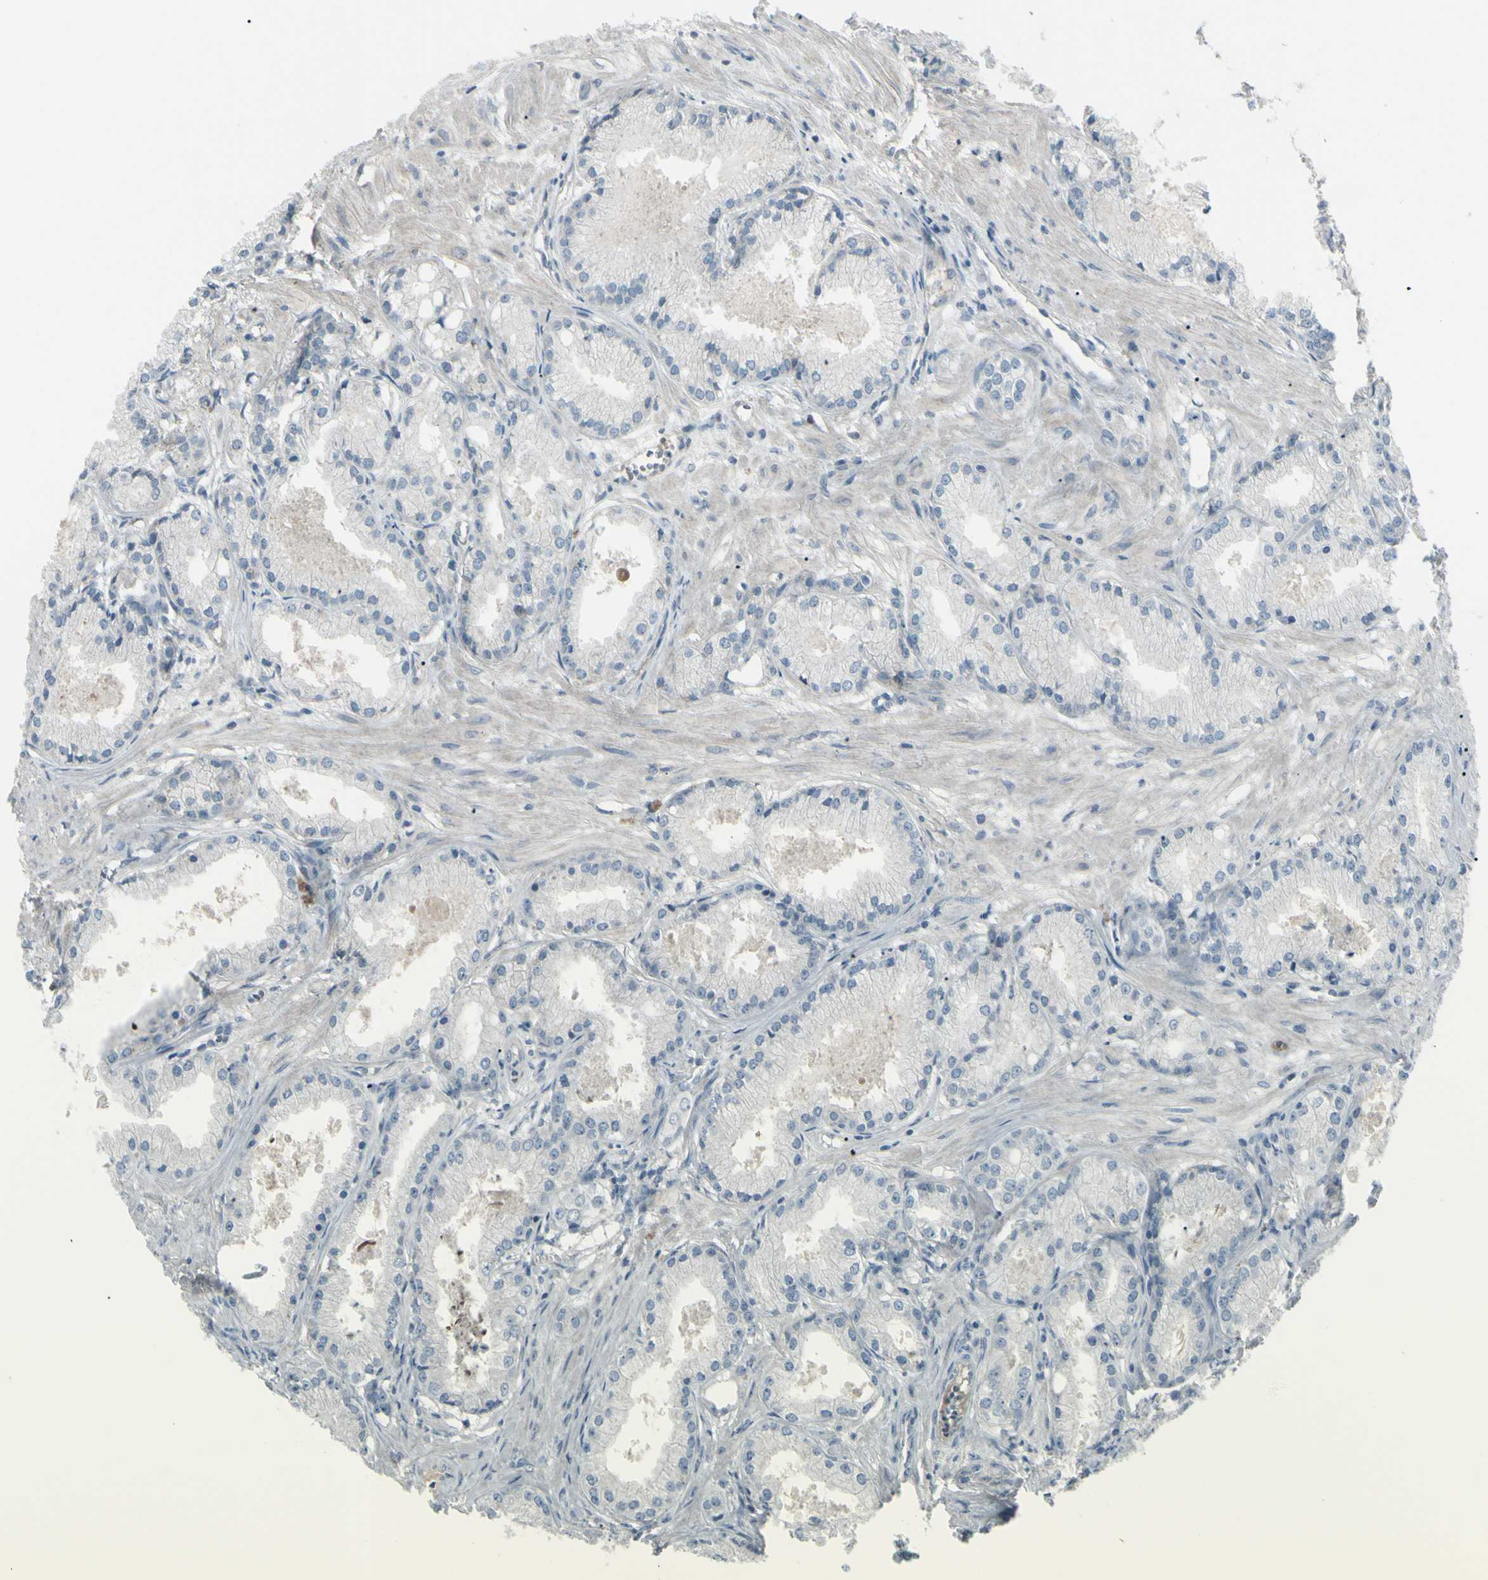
{"staining": {"intensity": "weak", "quantity": ">75%", "location": "cytoplasmic/membranous"}, "tissue": "prostate cancer", "cell_type": "Tumor cells", "image_type": "cancer", "snomed": [{"axis": "morphology", "description": "Adenocarcinoma, Low grade"}, {"axis": "topography", "description": "Prostate"}], "caption": "Human adenocarcinoma (low-grade) (prostate) stained with a brown dye reveals weak cytoplasmic/membranous positive staining in approximately >75% of tumor cells.", "gene": "SH3GL2", "patient": {"sex": "male", "age": 72}}